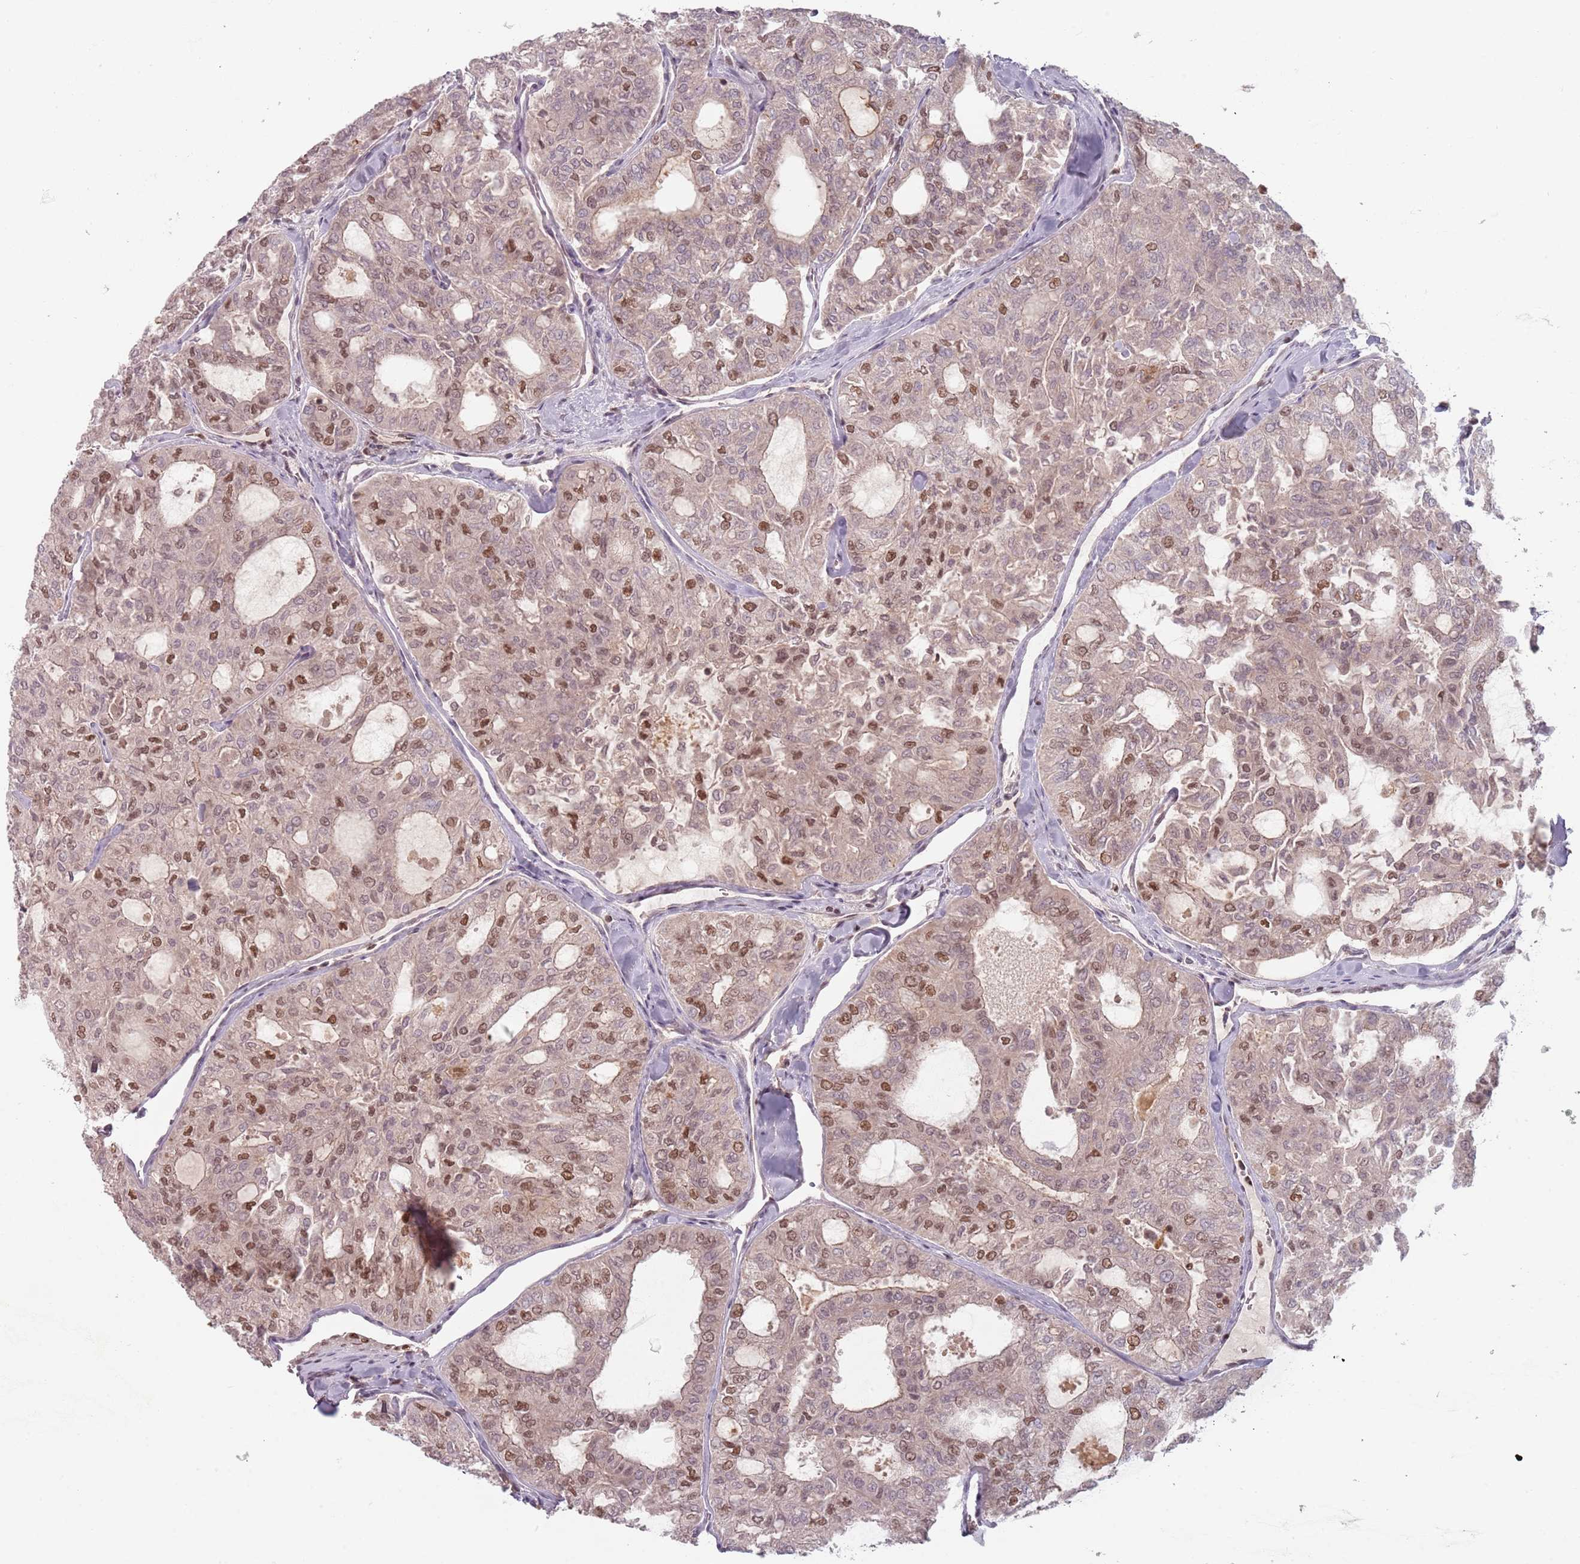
{"staining": {"intensity": "moderate", "quantity": "25%-75%", "location": "cytoplasmic/membranous,nuclear"}, "tissue": "thyroid cancer", "cell_type": "Tumor cells", "image_type": "cancer", "snomed": [{"axis": "morphology", "description": "Follicular adenoma carcinoma, NOS"}, {"axis": "topography", "description": "Thyroid gland"}], "caption": "An image of thyroid cancer stained for a protein shows moderate cytoplasmic/membranous and nuclear brown staining in tumor cells. The staining was performed using DAB, with brown indicating positive protein expression. Nuclei are stained blue with hematoxylin.", "gene": "NUP50", "patient": {"sex": "male", "age": 75}}